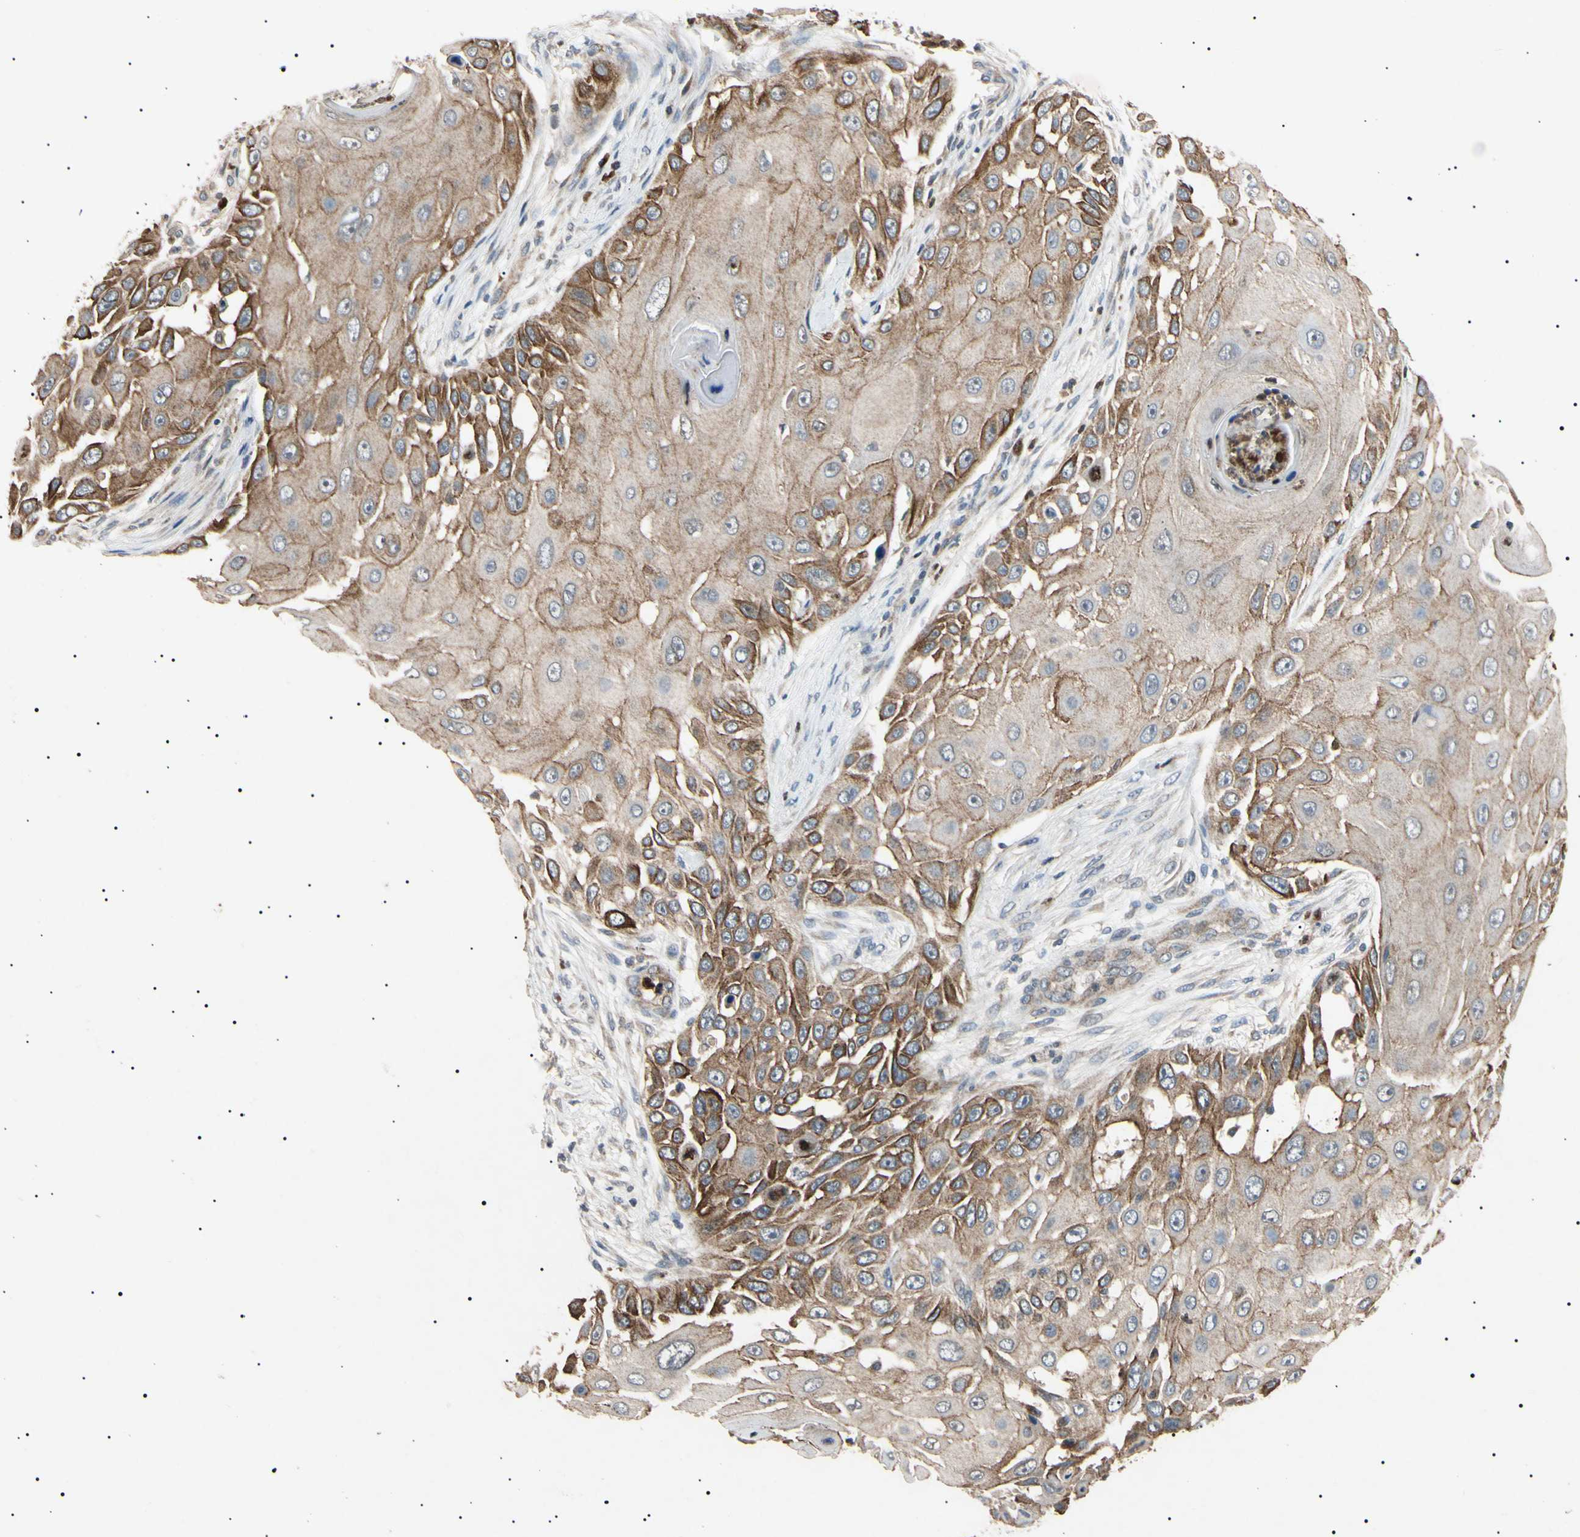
{"staining": {"intensity": "moderate", "quantity": "<25%", "location": "cytoplasmic/membranous"}, "tissue": "skin cancer", "cell_type": "Tumor cells", "image_type": "cancer", "snomed": [{"axis": "morphology", "description": "Squamous cell carcinoma, NOS"}, {"axis": "topography", "description": "Skin"}], "caption": "High-magnification brightfield microscopy of skin squamous cell carcinoma stained with DAB (brown) and counterstained with hematoxylin (blue). tumor cells exhibit moderate cytoplasmic/membranous positivity is identified in approximately<25% of cells.", "gene": "TUBB4A", "patient": {"sex": "female", "age": 44}}